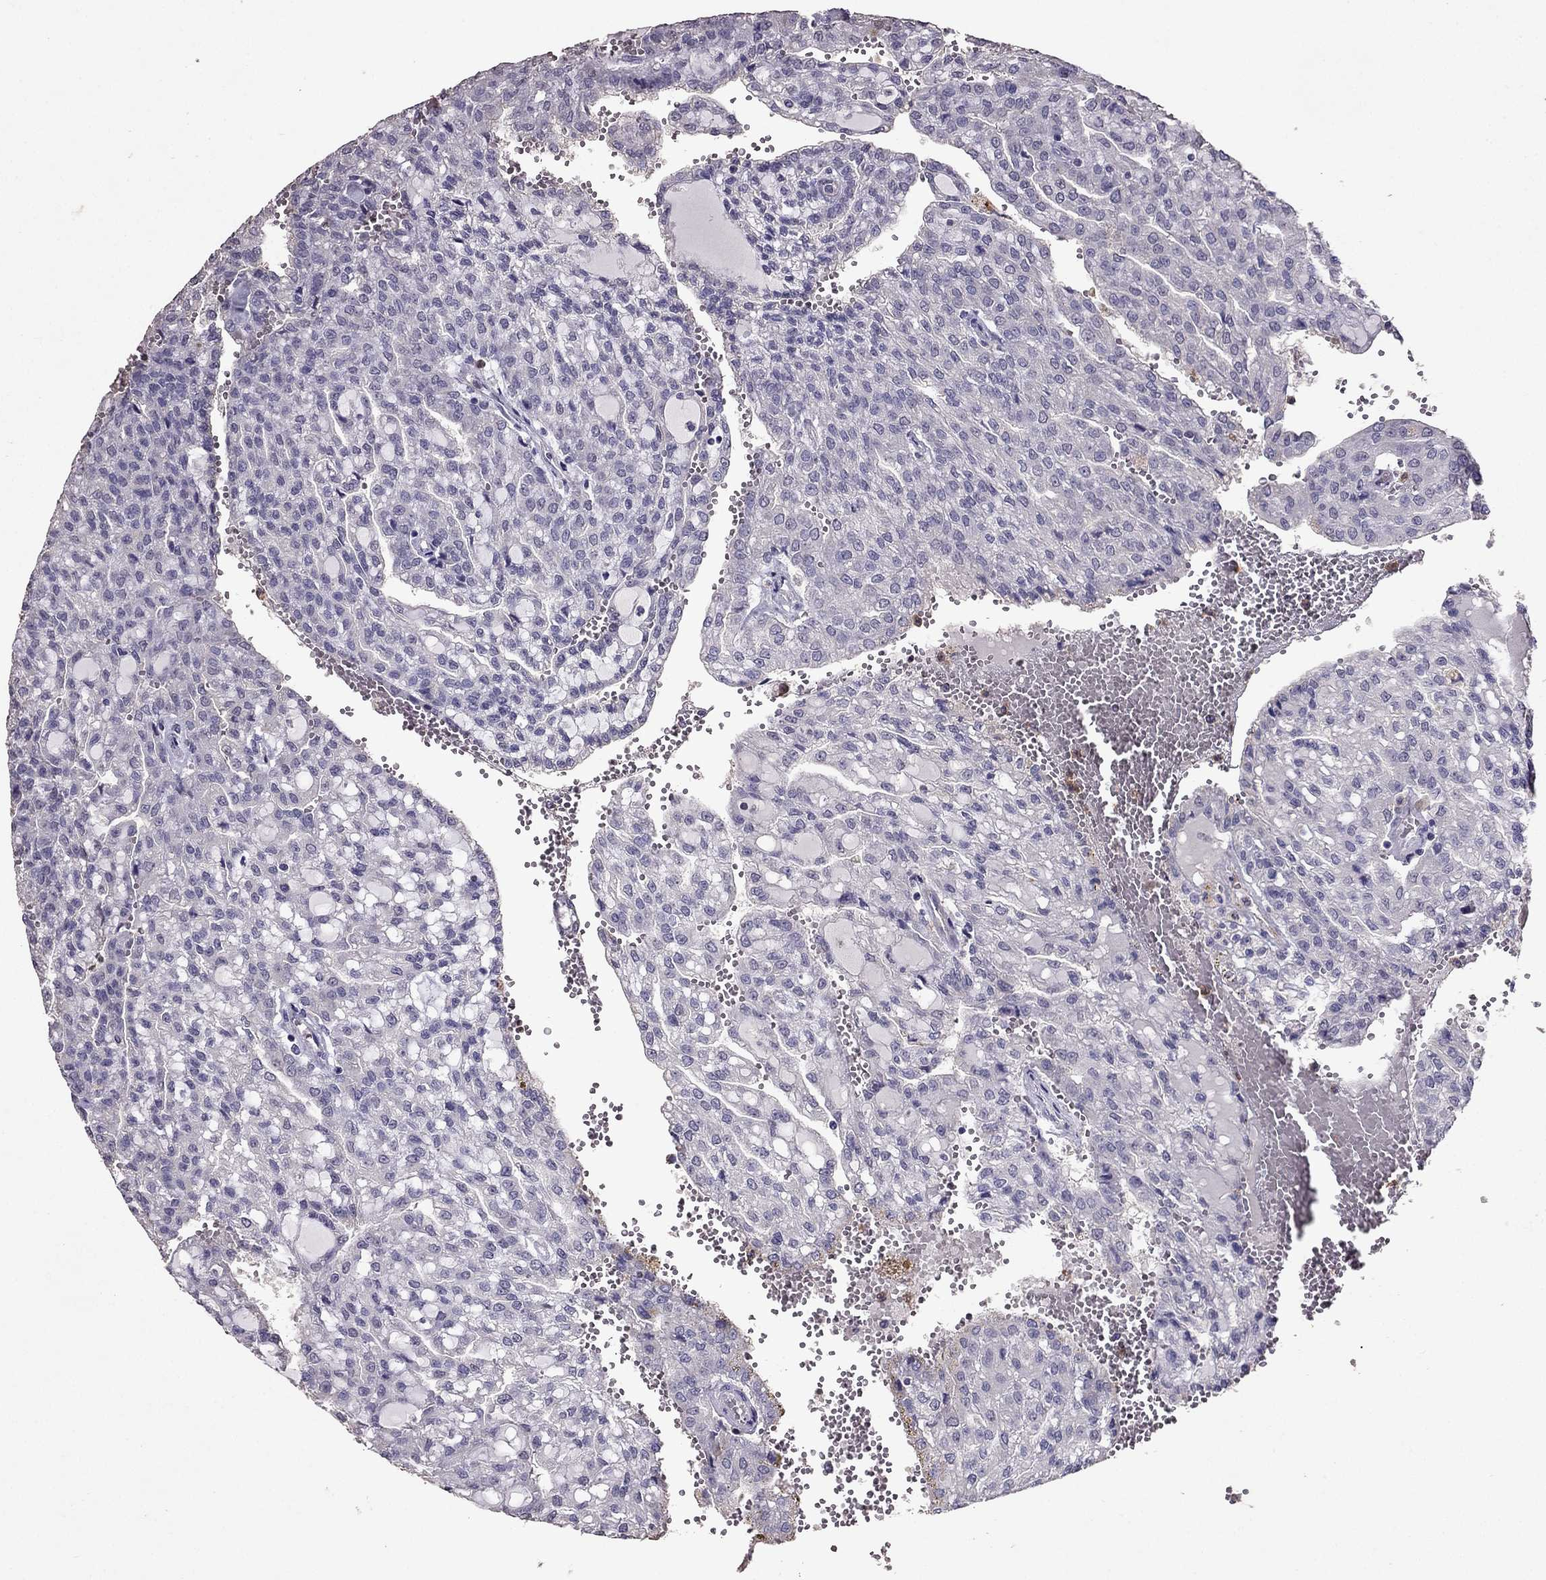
{"staining": {"intensity": "negative", "quantity": "none", "location": "none"}, "tissue": "renal cancer", "cell_type": "Tumor cells", "image_type": "cancer", "snomed": [{"axis": "morphology", "description": "Adenocarcinoma, NOS"}, {"axis": "topography", "description": "Kidney"}], "caption": "Immunohistochemical staining of human renal adenocarcinoma reveals no significant expression in tumor cells.", "gene": "RFLNB", "patient": {"sex": "male", "age": 63}}